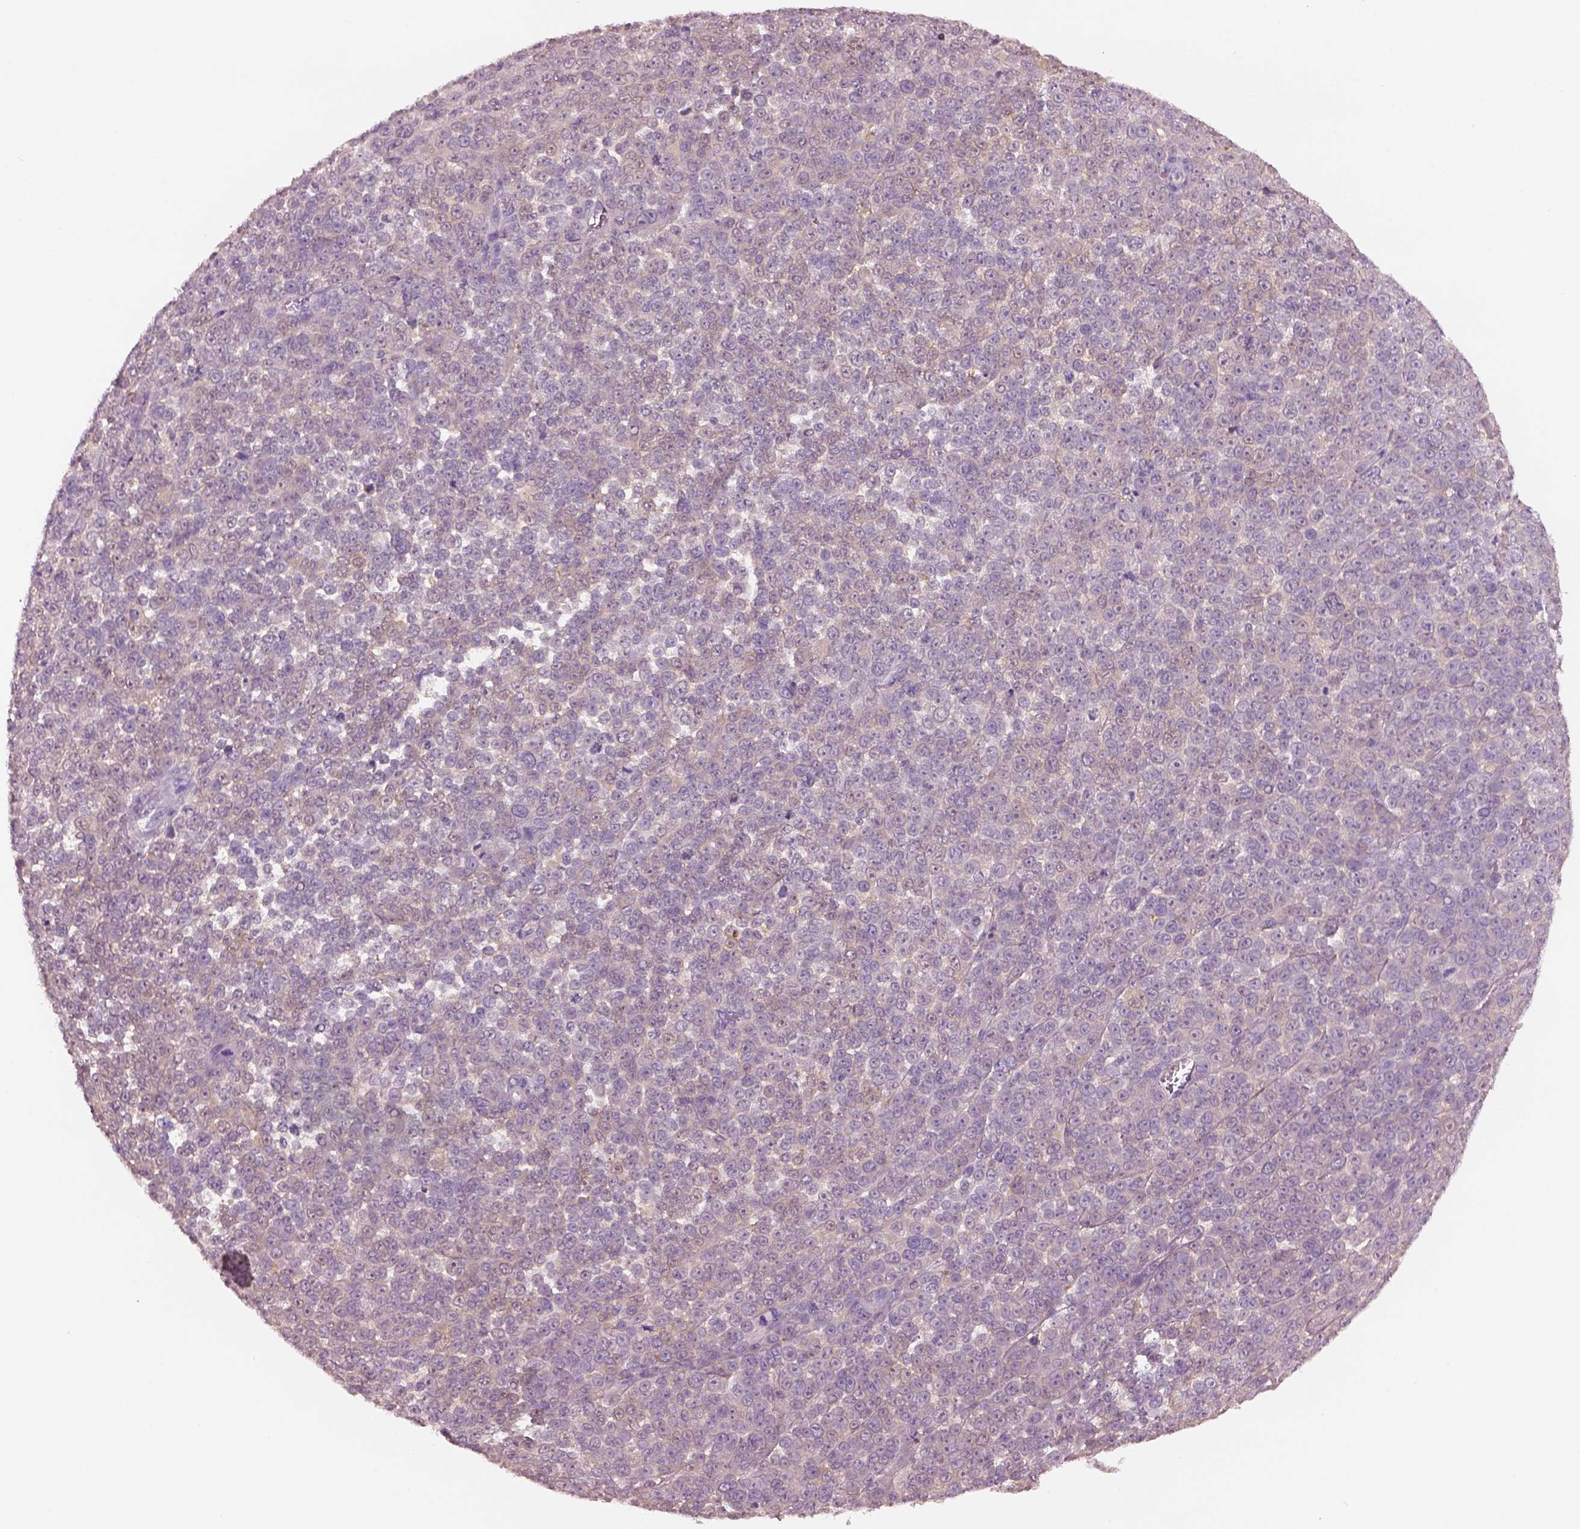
{"staining": {"intensity": "negative", "quantity": "none", "location": "none"}, "tissue": "melanoma", "cell_type": "Tumor cells", "image_type": "cancer", "snomed": [{"axis": "morphology", "description": "Malignant melanoma, NOS"}, {"axis": "topography", "description": "Skin"}], "caption": "Melanoma stained for a protein using immunohistochemistry (IHC) shows no staining tumor cells.", "gene": "ELSPBP1", "patient": {"sex": "female", "age": 95}}